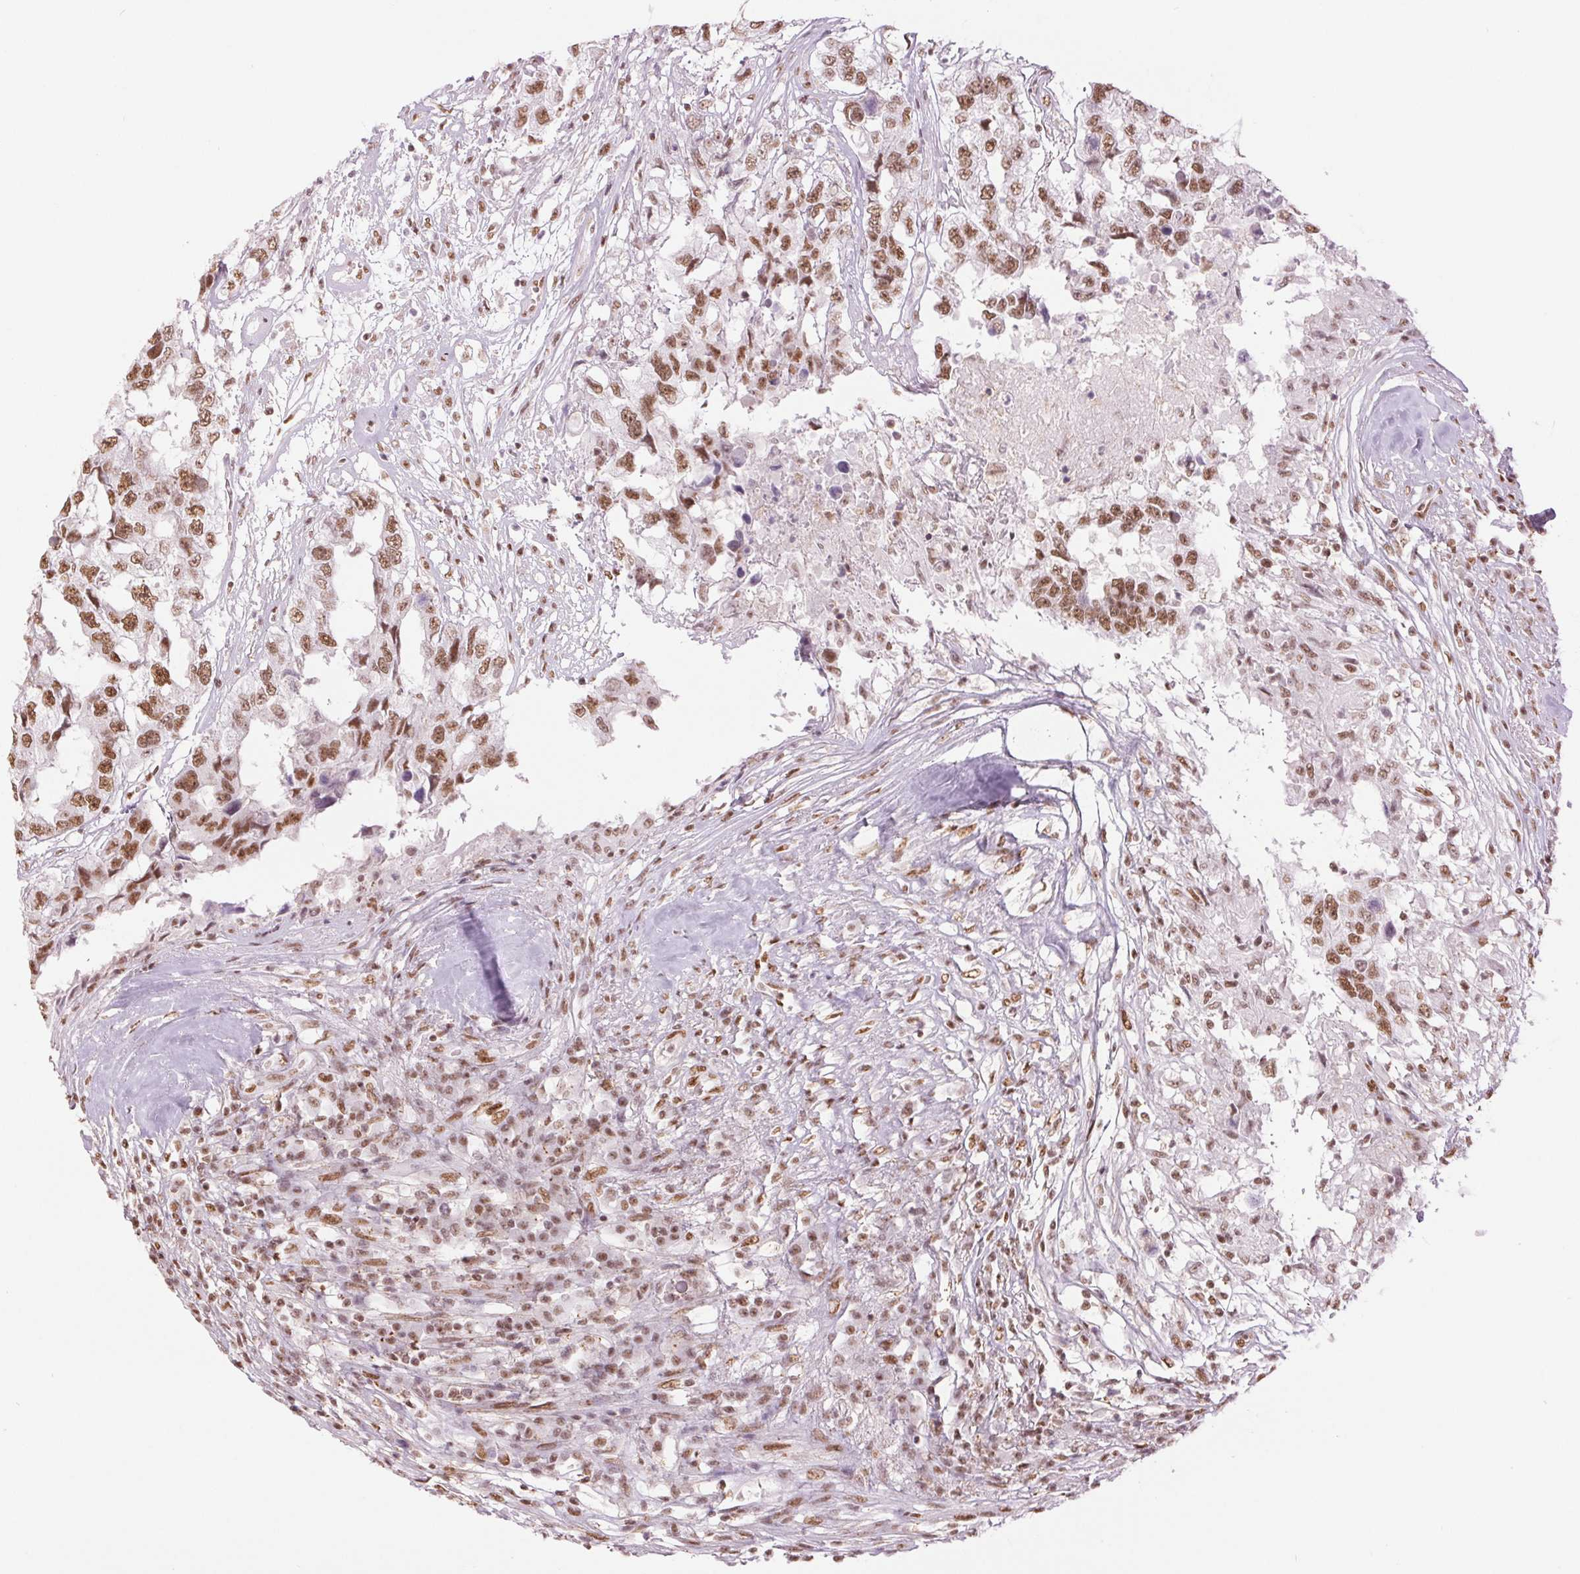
{"staining": {"intensity": "moderate", "quantity": ">75%", "location": "nuclear"}, "tissue": "testis cancer", "cell_type": "Tumor cells", "image_type": "cancer", "snomed": [{"axis": "morphology", "description": "Carcinoma, Embryonal, NOS"}, {"axis": "topography", "description": "Testis"}], "caption": "This histopathology image displays immunohistochemistry (IHC) staining of human testis embryonal carcinoma, with medium moderate nuclear positivity in approximately >75% of tumor cells.", "gene": "ZFR2", "patient": {"sex": "male", "age": 83}}